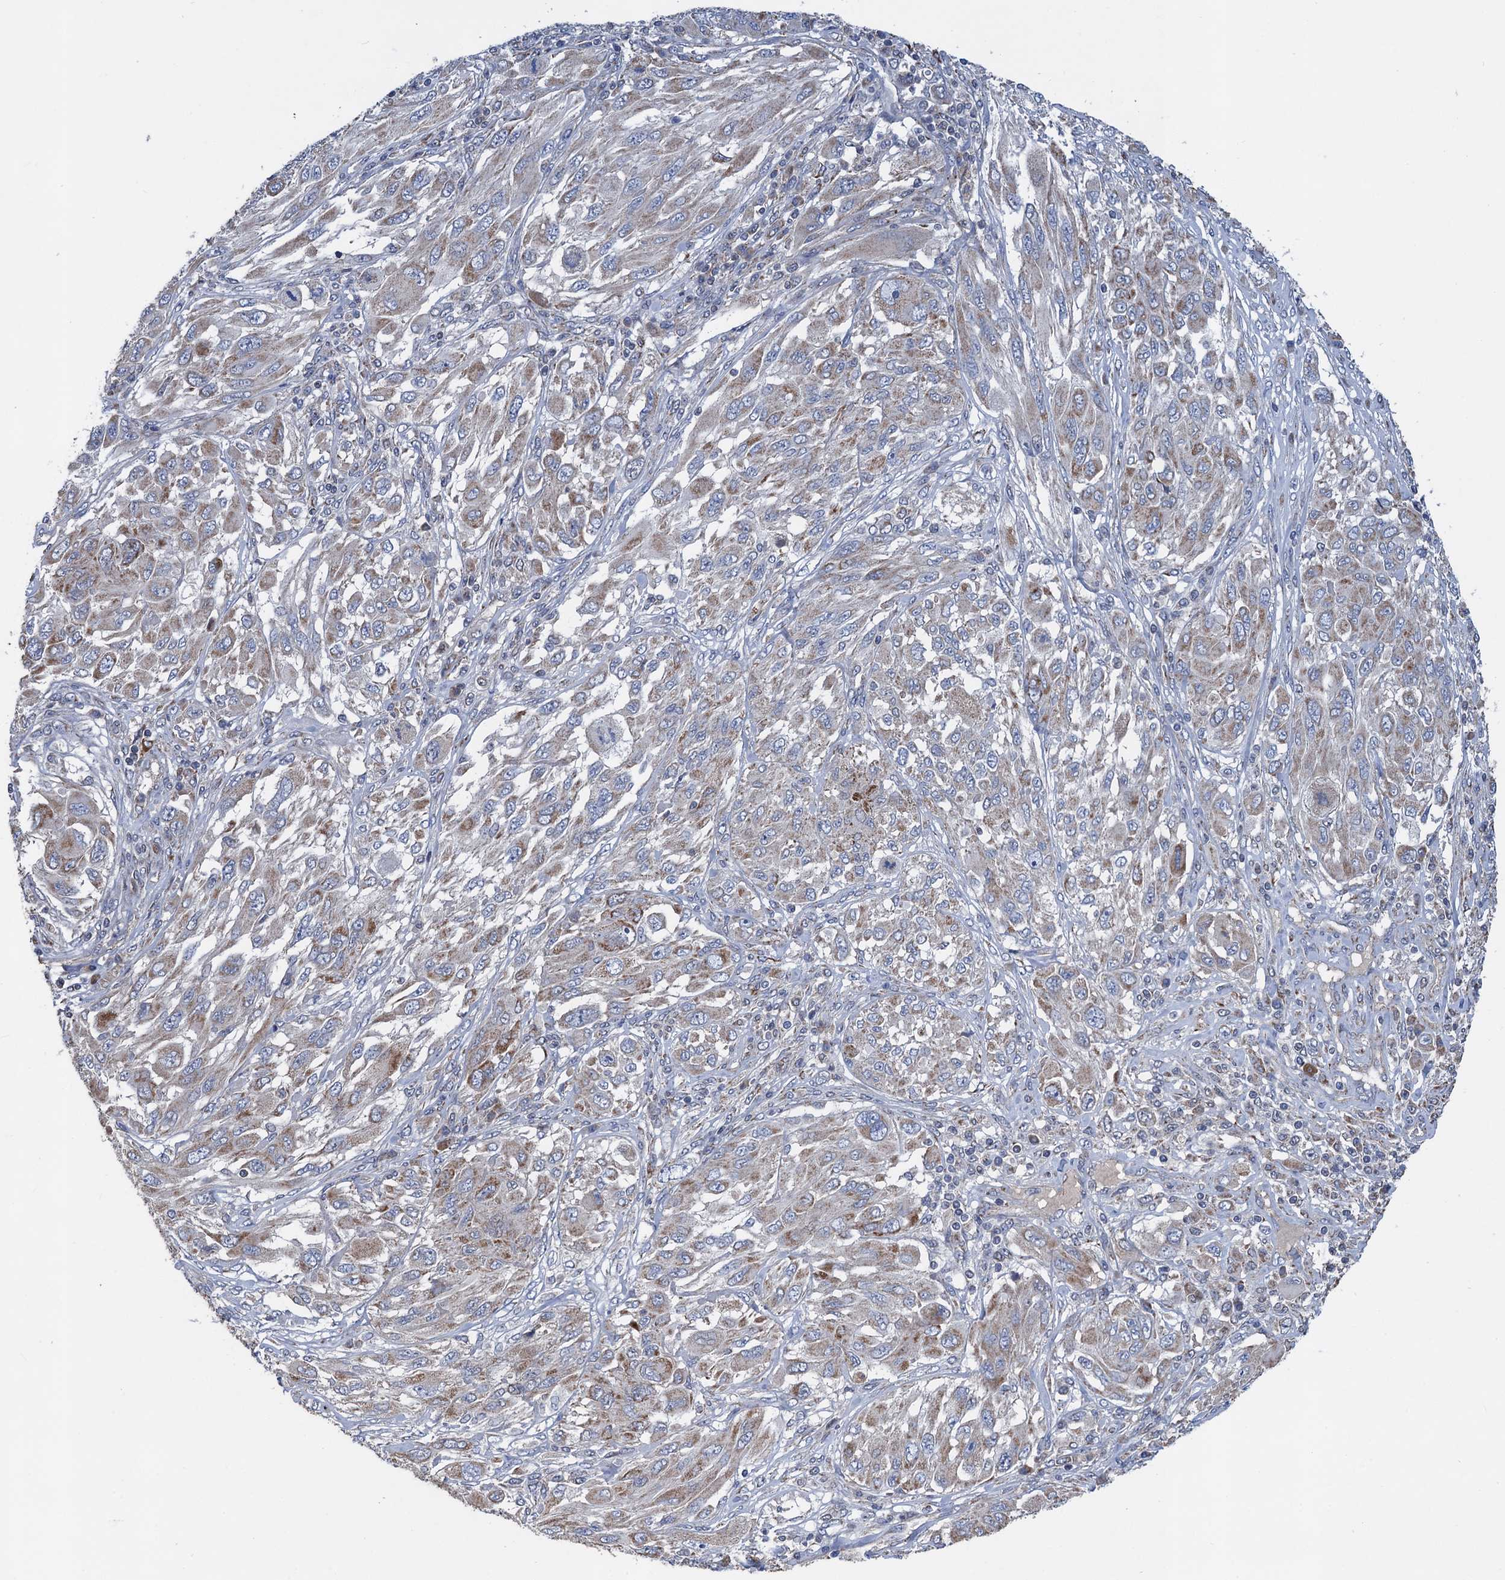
{"staining": {"intensity": "moderate", "quantity": "25%-75%", "location": "cytoplasmic/membranous"}, "tissue": "melanoma", "cell_type": "Tumor cells", "image_type": "cancer", "snomed": [{"axis": "morphology", "description": "Malignant melanoma, NOS"}, {"axis": "topography", "description": "Skin"}], "caption": "Immunohistochemistry (IHC) of human melanoma exhibits medium levels of moderate cytoplasmic/membranous expression in about 25%-75% of tumor cells.", "gene": "DGLUCY", "patient": {"sex": "female", "age": 91}}